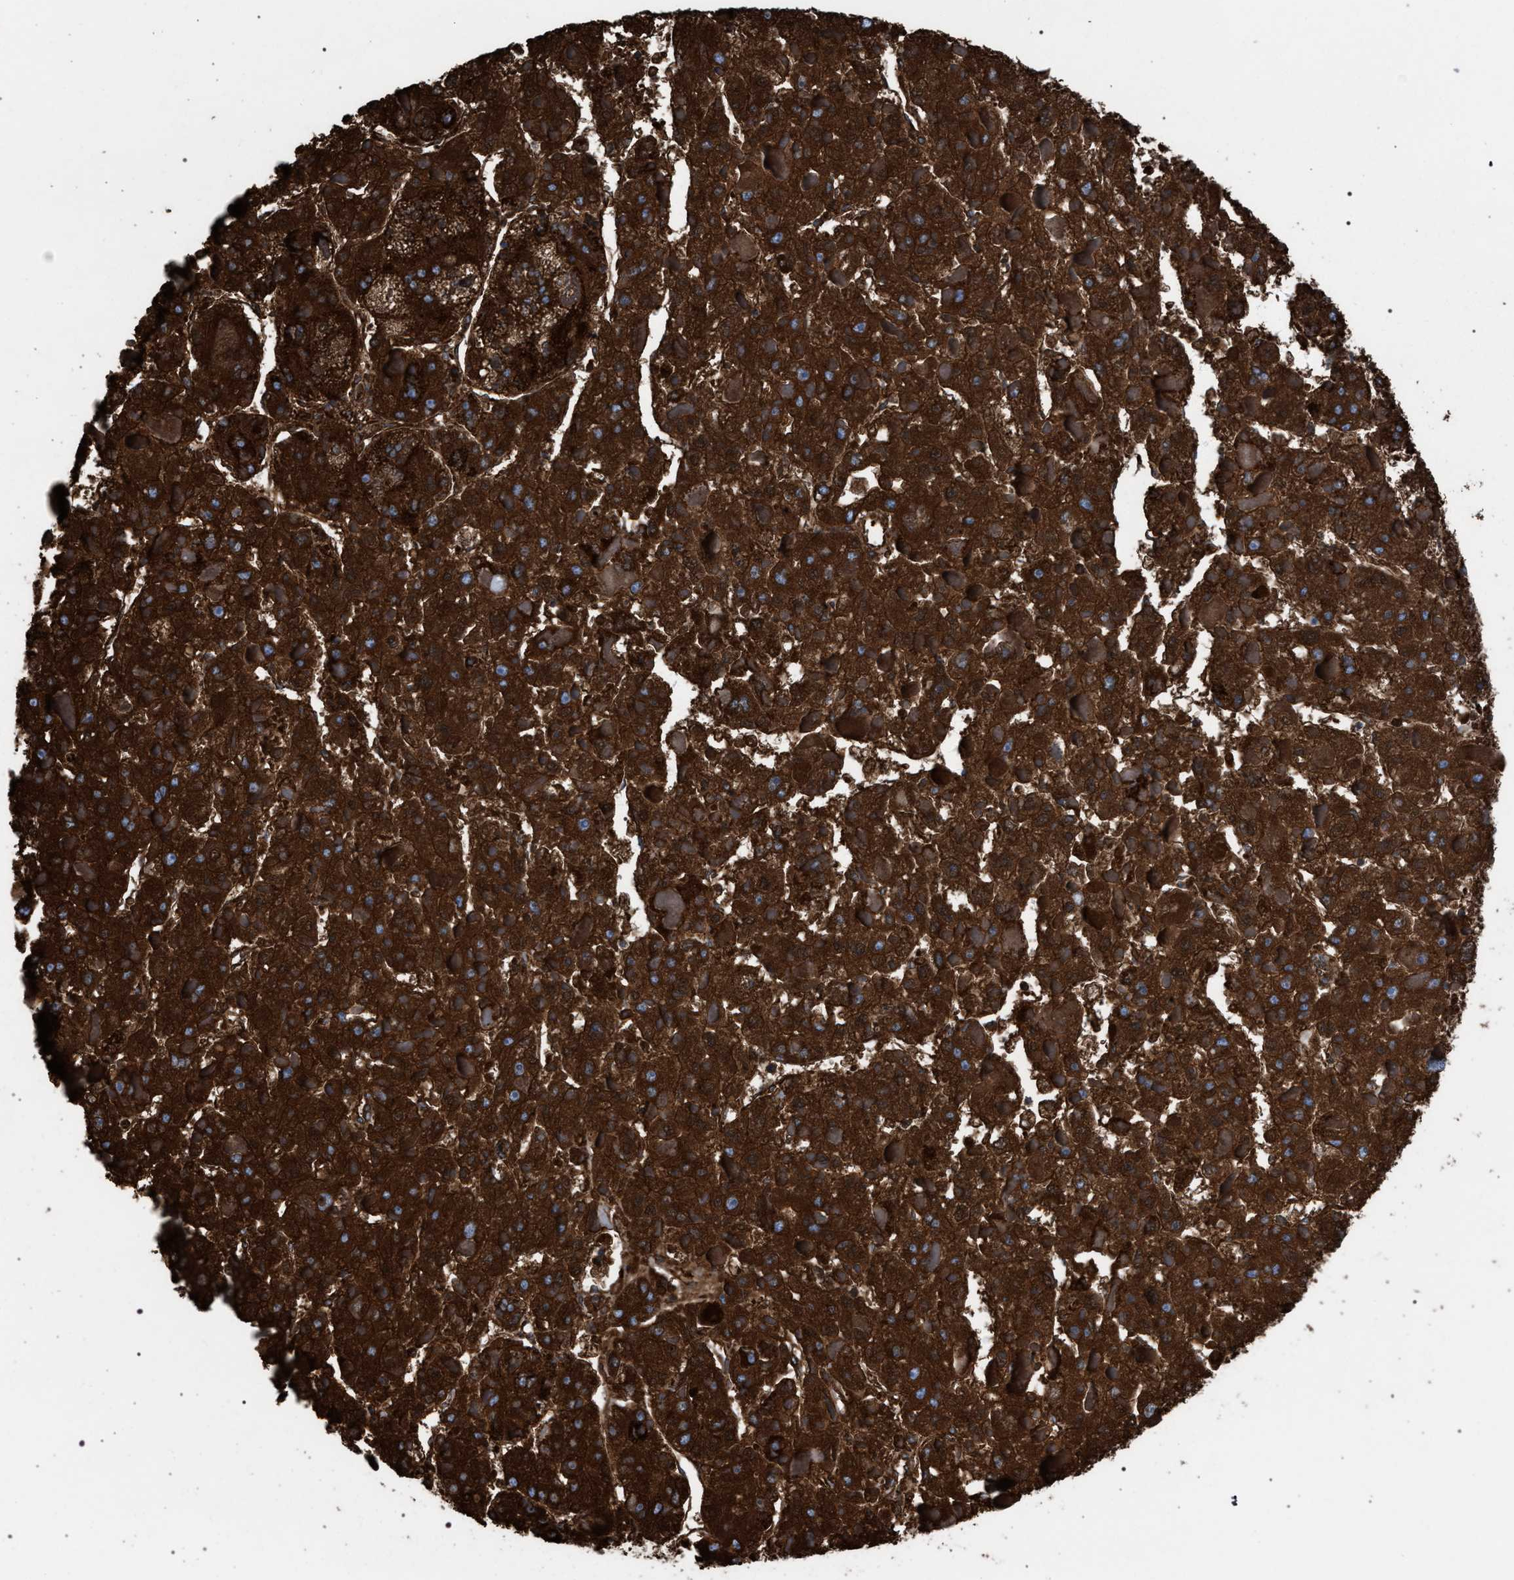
{"staining": {"intensity": "strong", "quantity": ">75%", "location": "cytoplasmic/membranous"}, "tissue": "liver cancer", "cell_type": "Tumor cells", "image_type": "cancer", "snomed": [{"axis": "morphology", "description": "Carcinoma, Hepatocellular, NOS"}, {"axis": "topography", "description": "Liver"}], "caption": "IHC histopathology image of neoplastic tissue: liver cancer (hepatocellular carcinoma) stained using immunohistochemistry (IHC) reveals high levels of strong protein expression localized specifically in the cytoplasmic/membranous of tumor cells, appearing as a cytoplasmic/membranous brown color.", "gene": "VPS13A", "patient": {"sex": "female", "age": 73}}